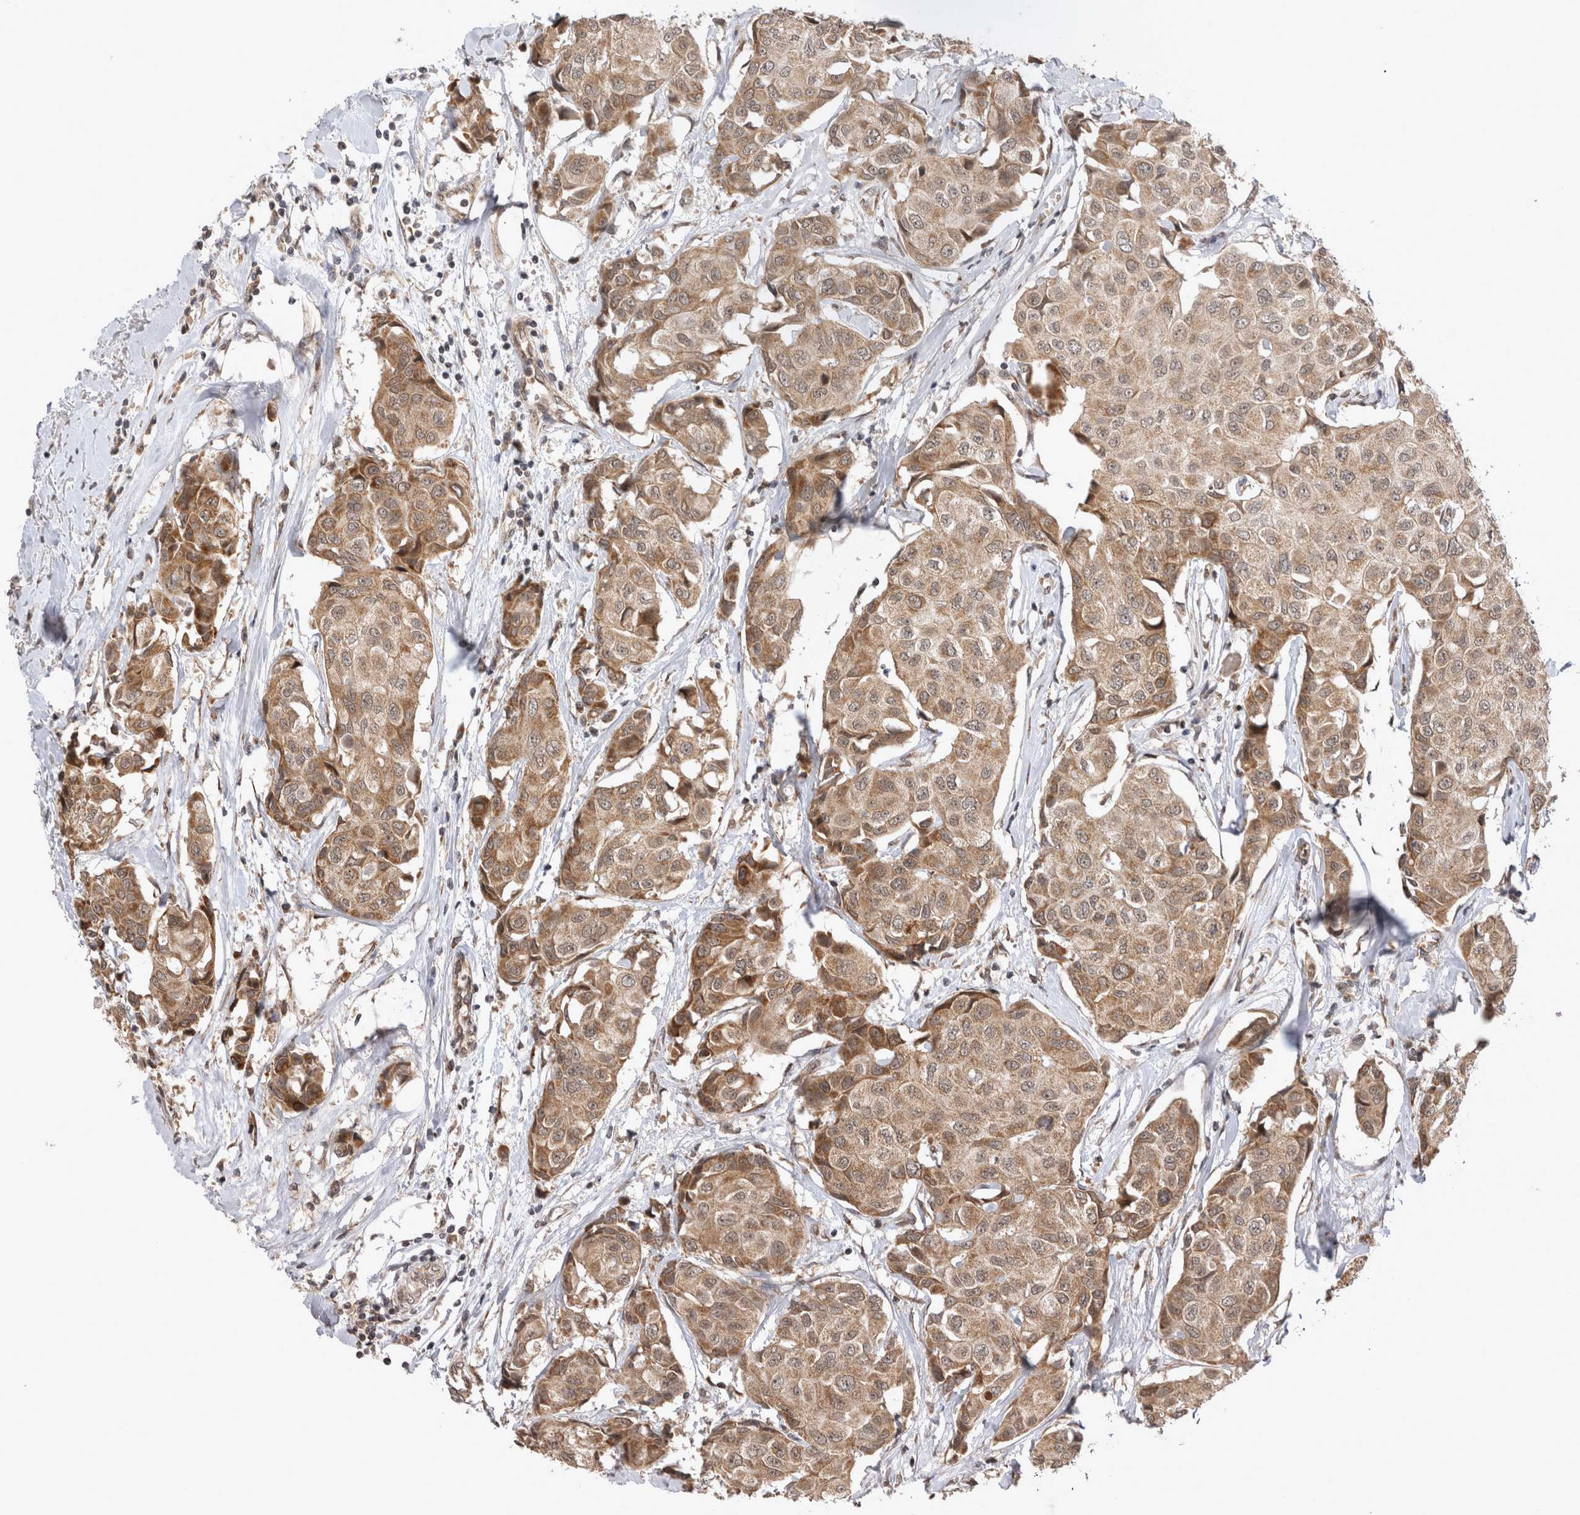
{"staining": {"intensity": "moderate", "quantity": ">75%", "location": "cytoplasmic/membranous"}, "tissue": "breast cancer", "cell_type": "Tumor cells", "image_type": "cancer", "snomed": [{"axis": "morphology", "description": "Duct carcinoma"}, {"axis": "topography", "description": "Breast"}], "caption": "This is a micrograph of immunohistochemistry staining of breast cancer (intraductal carcinoma), which shows moderate staining in the cytoplasmic/membranous of tumor cells.", "gene": "TMEM65", "patient": {"sex": "female", "age": 80}}